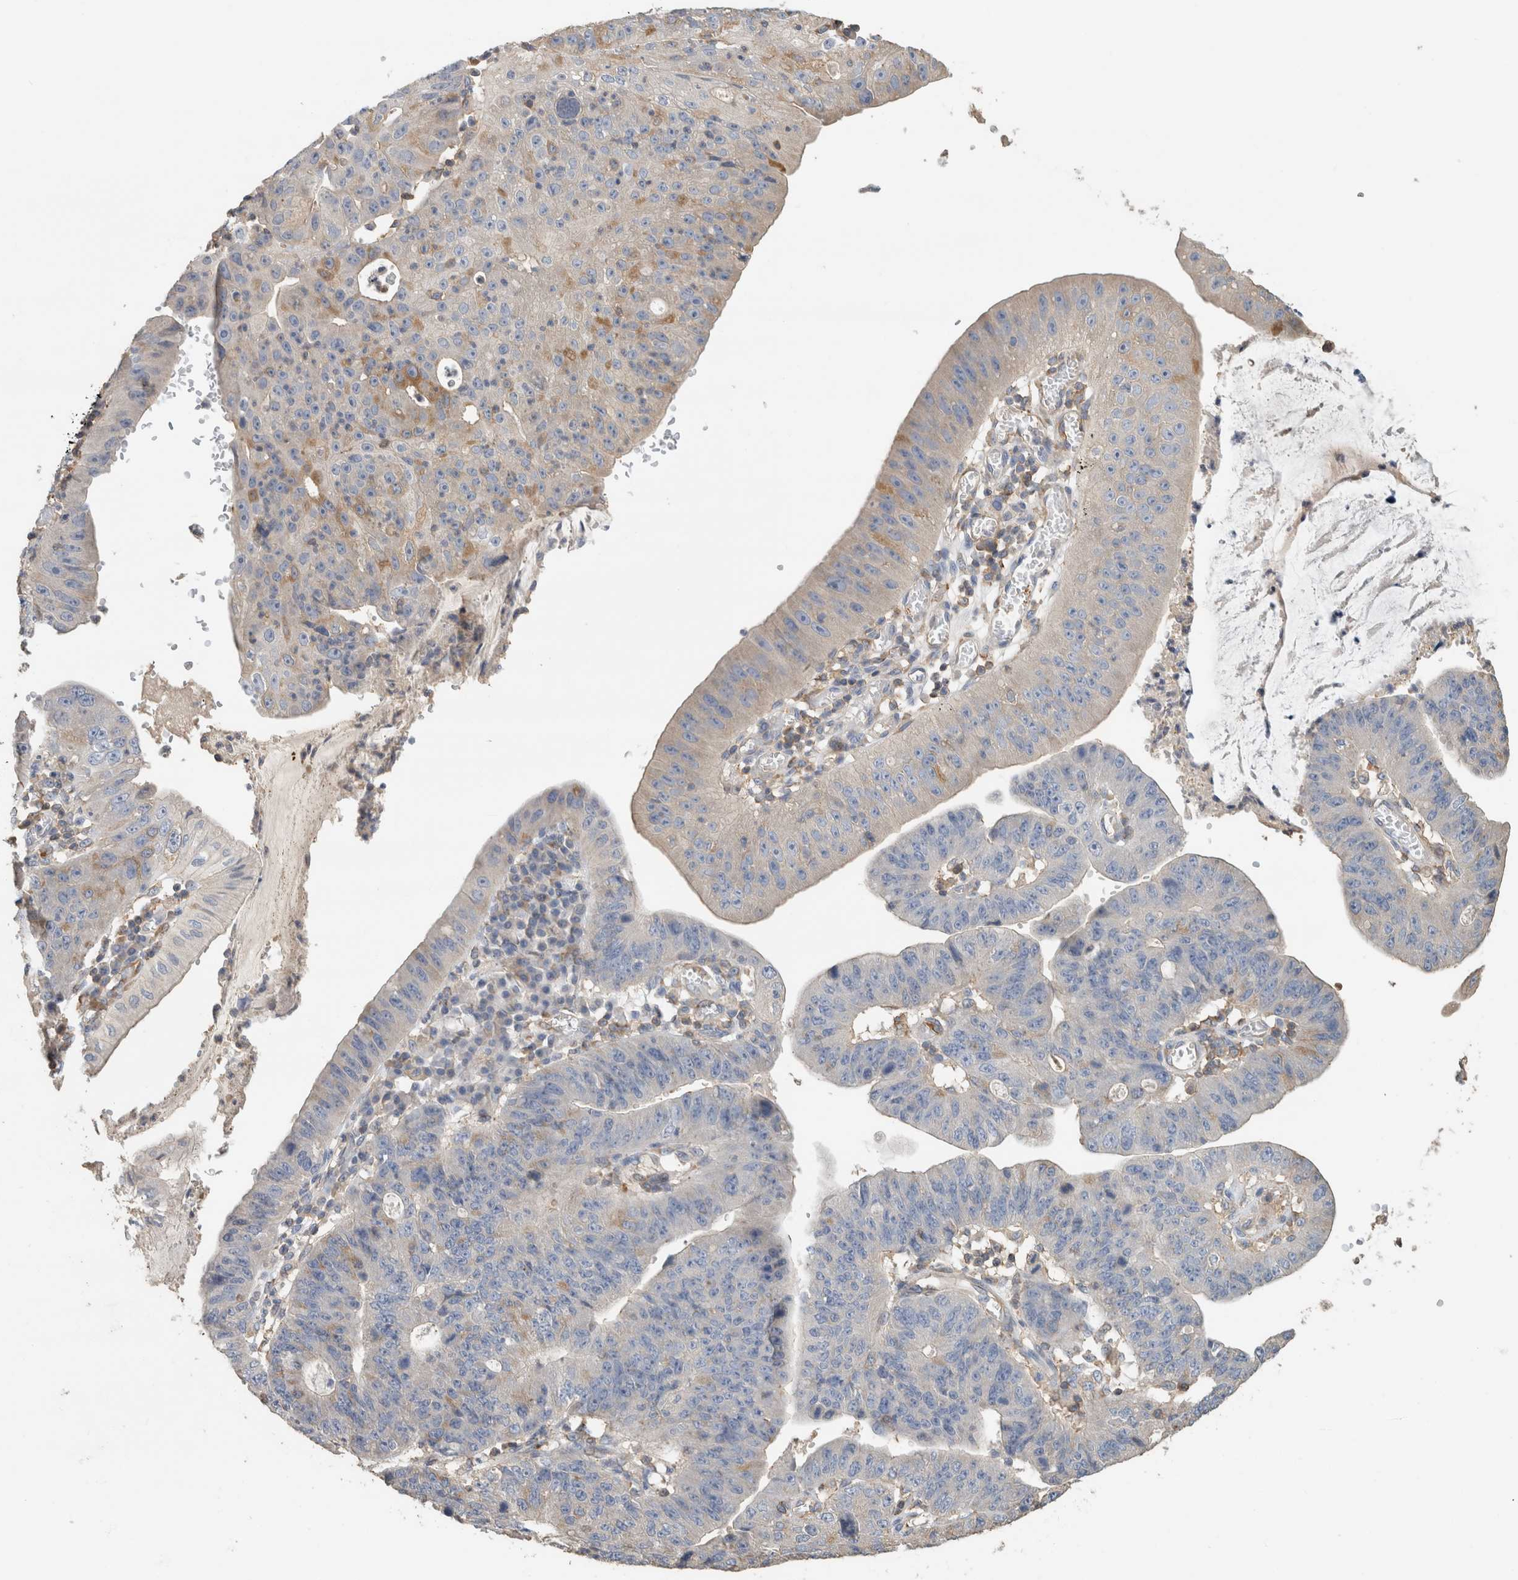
{"staining": {"intensity": "moderate", "quantity": "<25%", "location": "cytoplasmic/membranous"}, "tissue": "stomach cancer", "cell_type": "Tumor cells", "image_type": "cancer", "snomed": [{"axis": "morphology", "description": "Adenocarcinoma, NOS"}, {"axis": "topography", "description": "Stomach"}], "caption": "About <25% of tumor cells in human stomach cancer (adenocarcinoma) show moderate cytoplasmic/membranous protein expression as visualized by brown immunohistochemical staining.", "gene": "EIF4G3", "patient": {"sex": "male", "age": 59}}